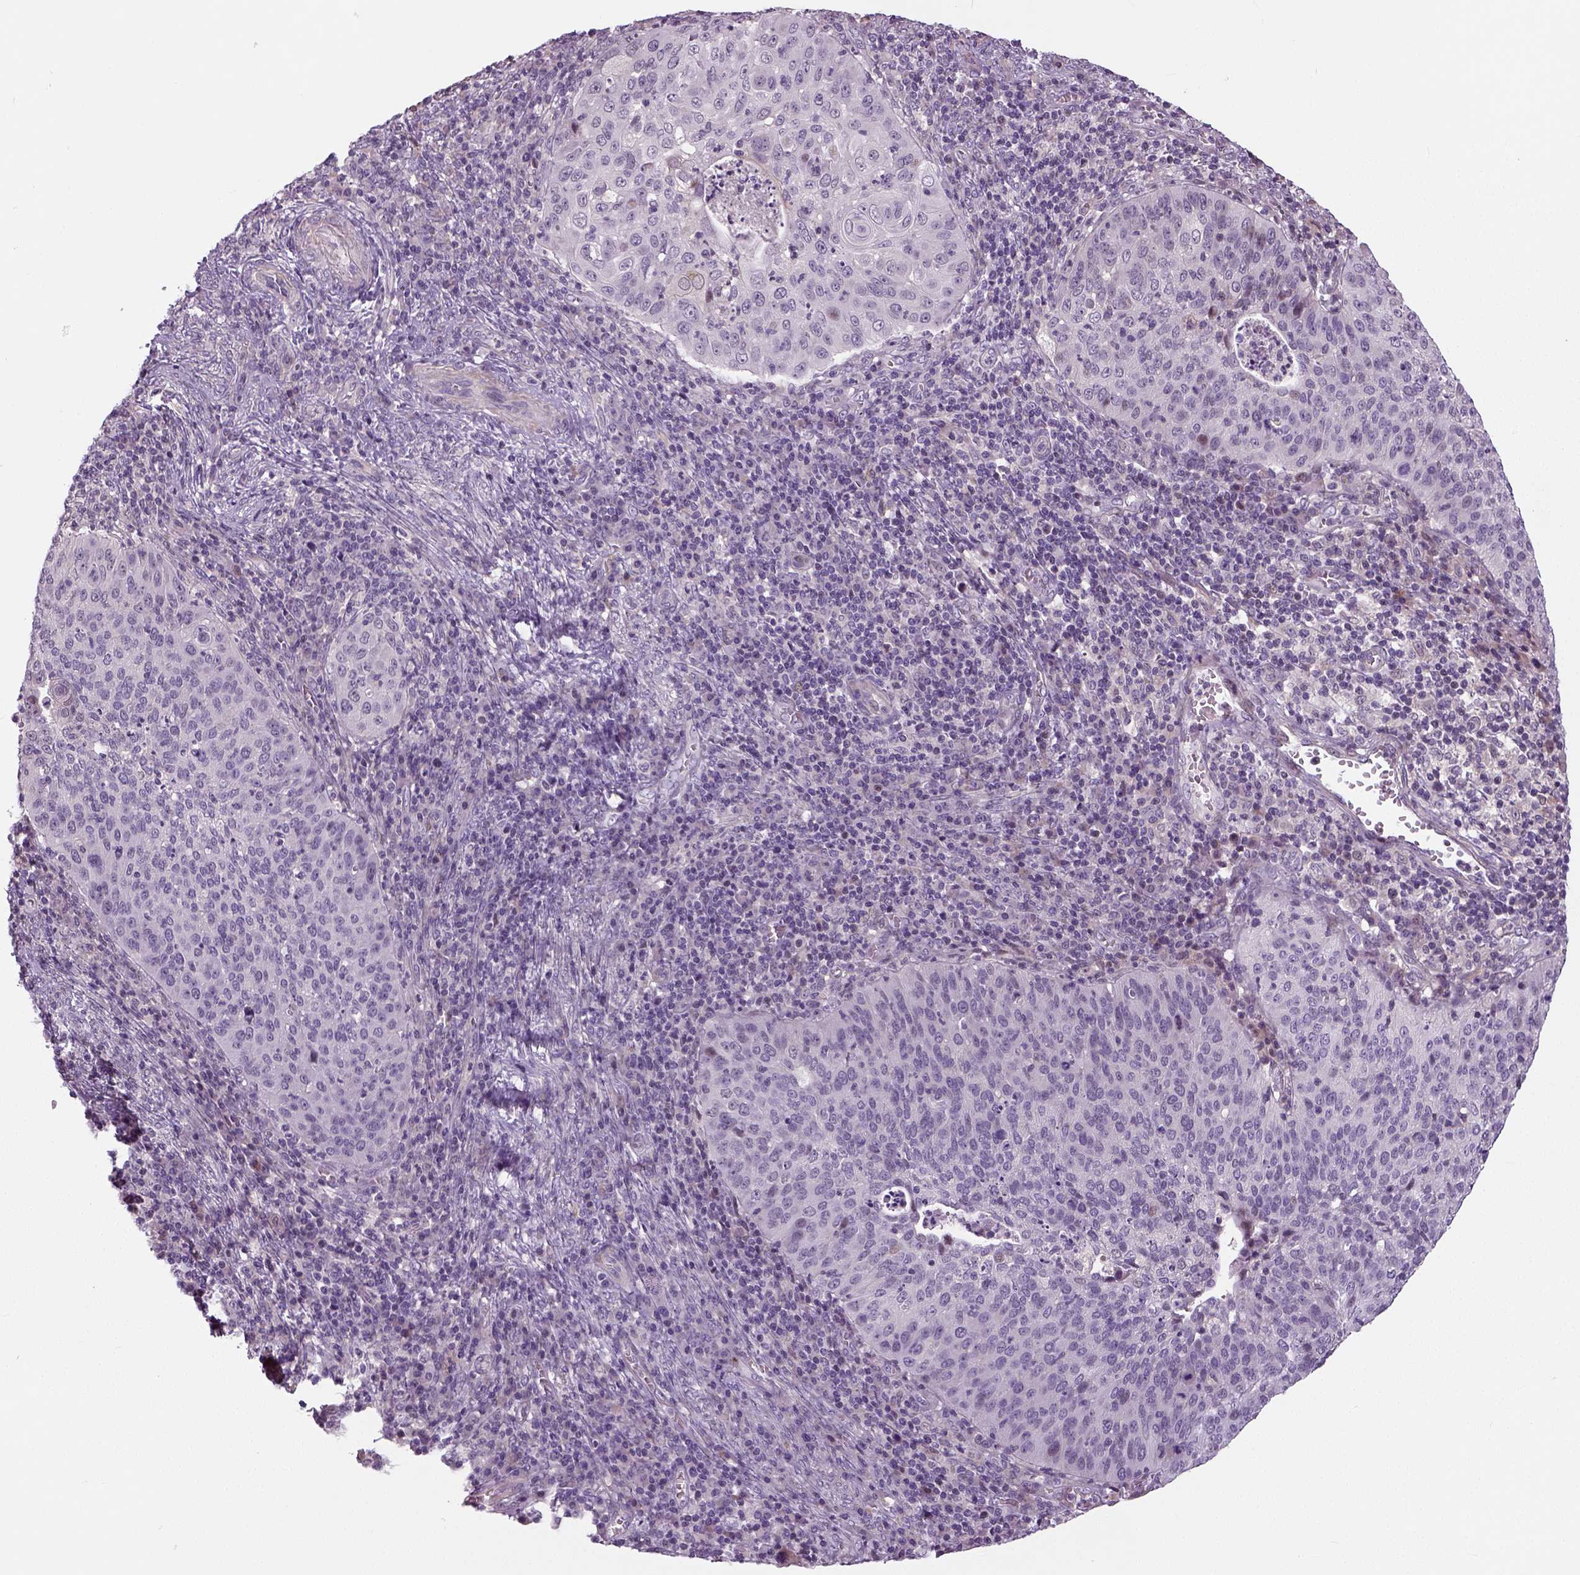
{"staining": {"intensity": "negative", "quantity": "none", "location": "none"}, "tissue": "cervical cancer", "cell_type": "Tumor cells", "image_type": "cancer", "snomed": [{"axis": "morphology", "description": "Squamous cell carcinoma, NOS"}, {"axis": "topography", "description": "Cervix"}], "caption": "IHC micrograph of neoplastic tissue: squamous cell carcinoma (cervical) stained with DAB (3,3'-diaminobenzidine) displays no significant protein positivity in tumor cells.", "gene": "NECAB1", "patient": {"sex": "female", "age": 39}}